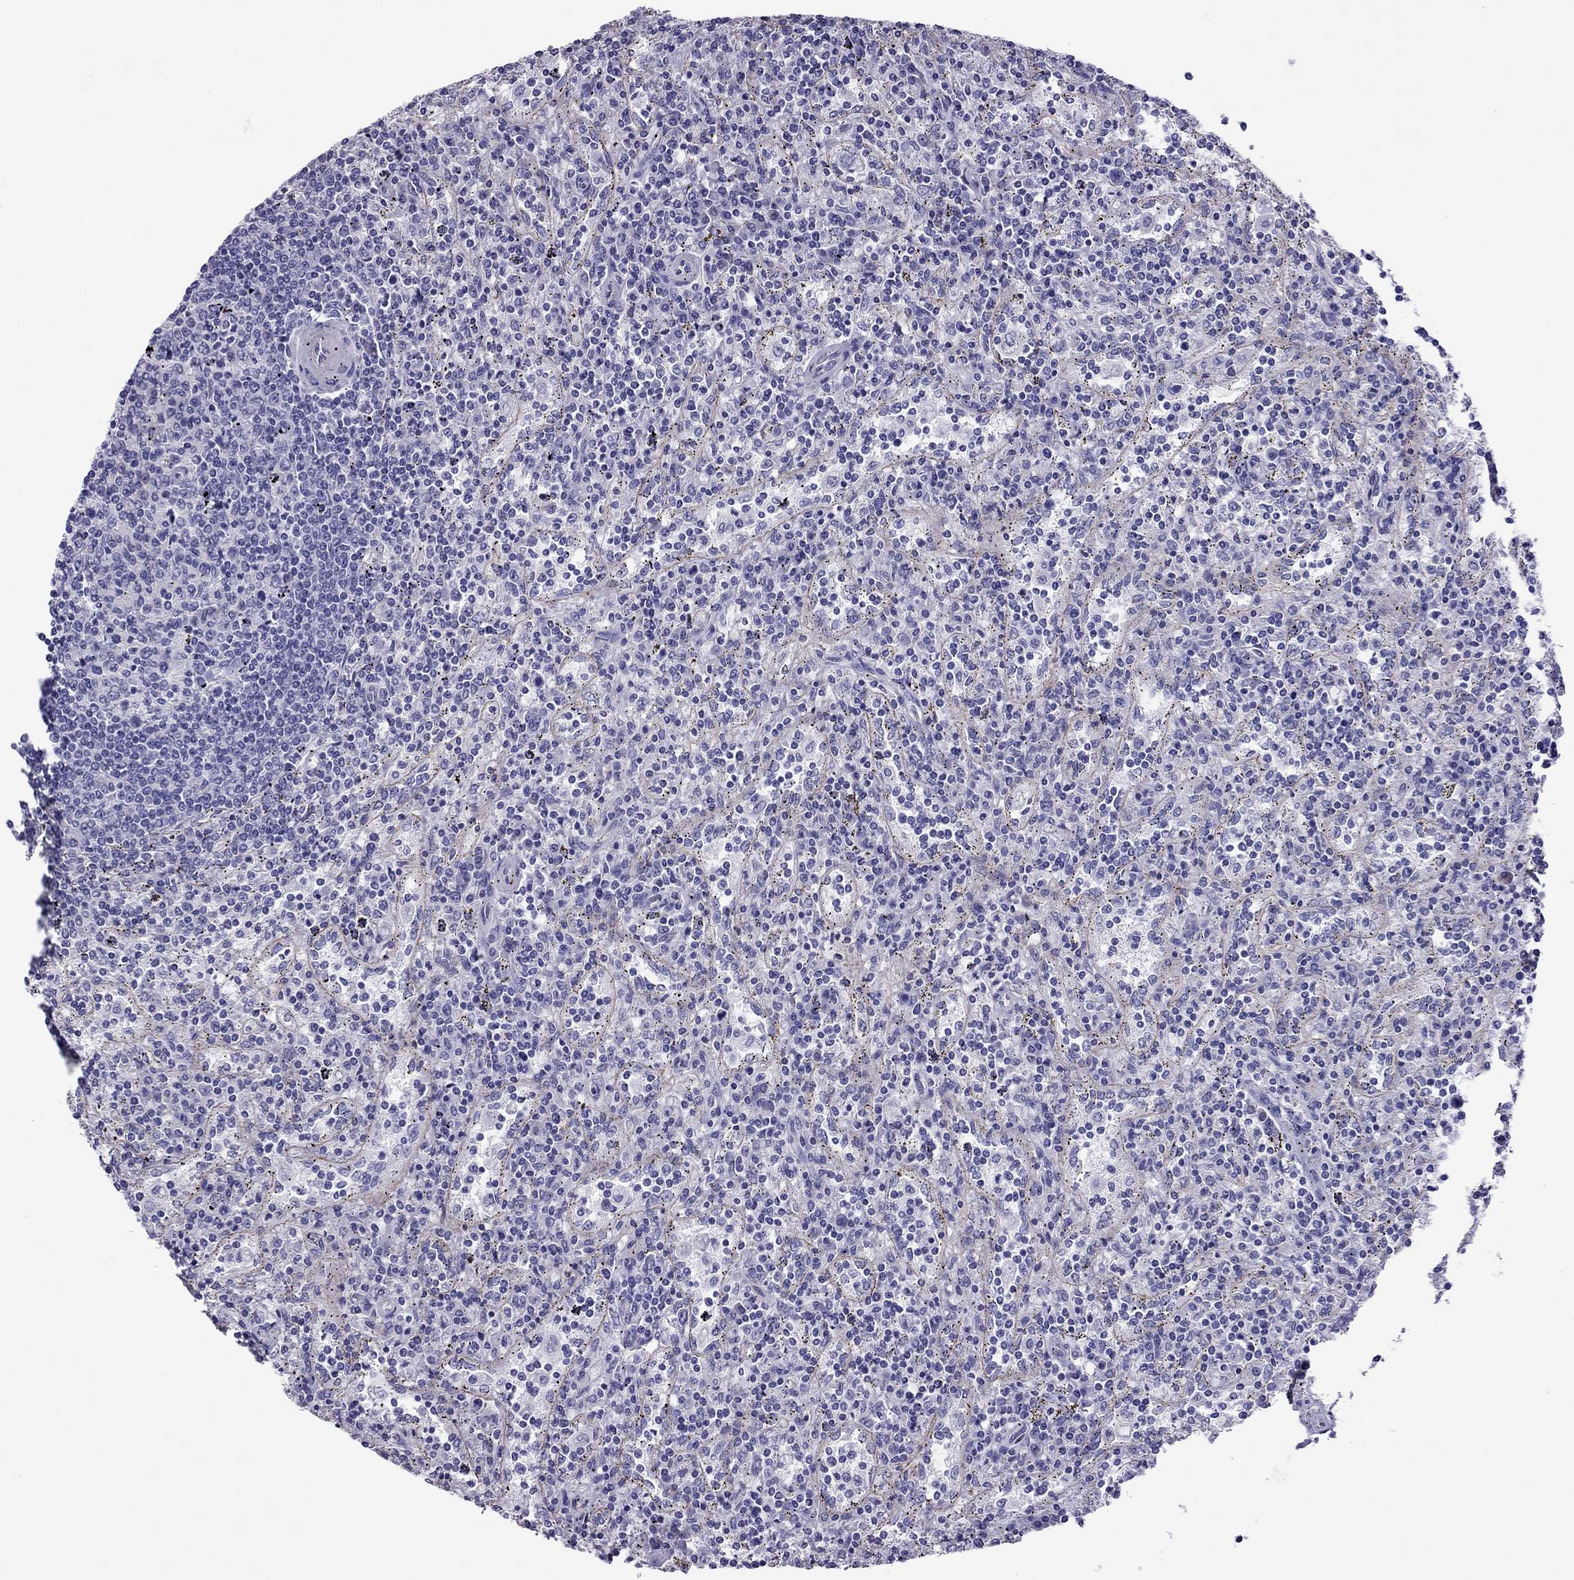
{"staining": {"intensity": "negative", "quantity": "none", "location": "none"}, "tissue": "lymphoma", "cell_type": "Tumor cells", "image_type": "cancer", "snomed": [{"axis": "morphology", "description": "Malignant lymphoma, non-Hodgkin's type, Low grade"}, {"axis": "topography", "description": "Lymph node"}], "caption": "Micrograph shows no significant protein staining in tumor cells of lymphoma.", "gene": "MYL11", "patient": {"sex": "male", "age": 52}}